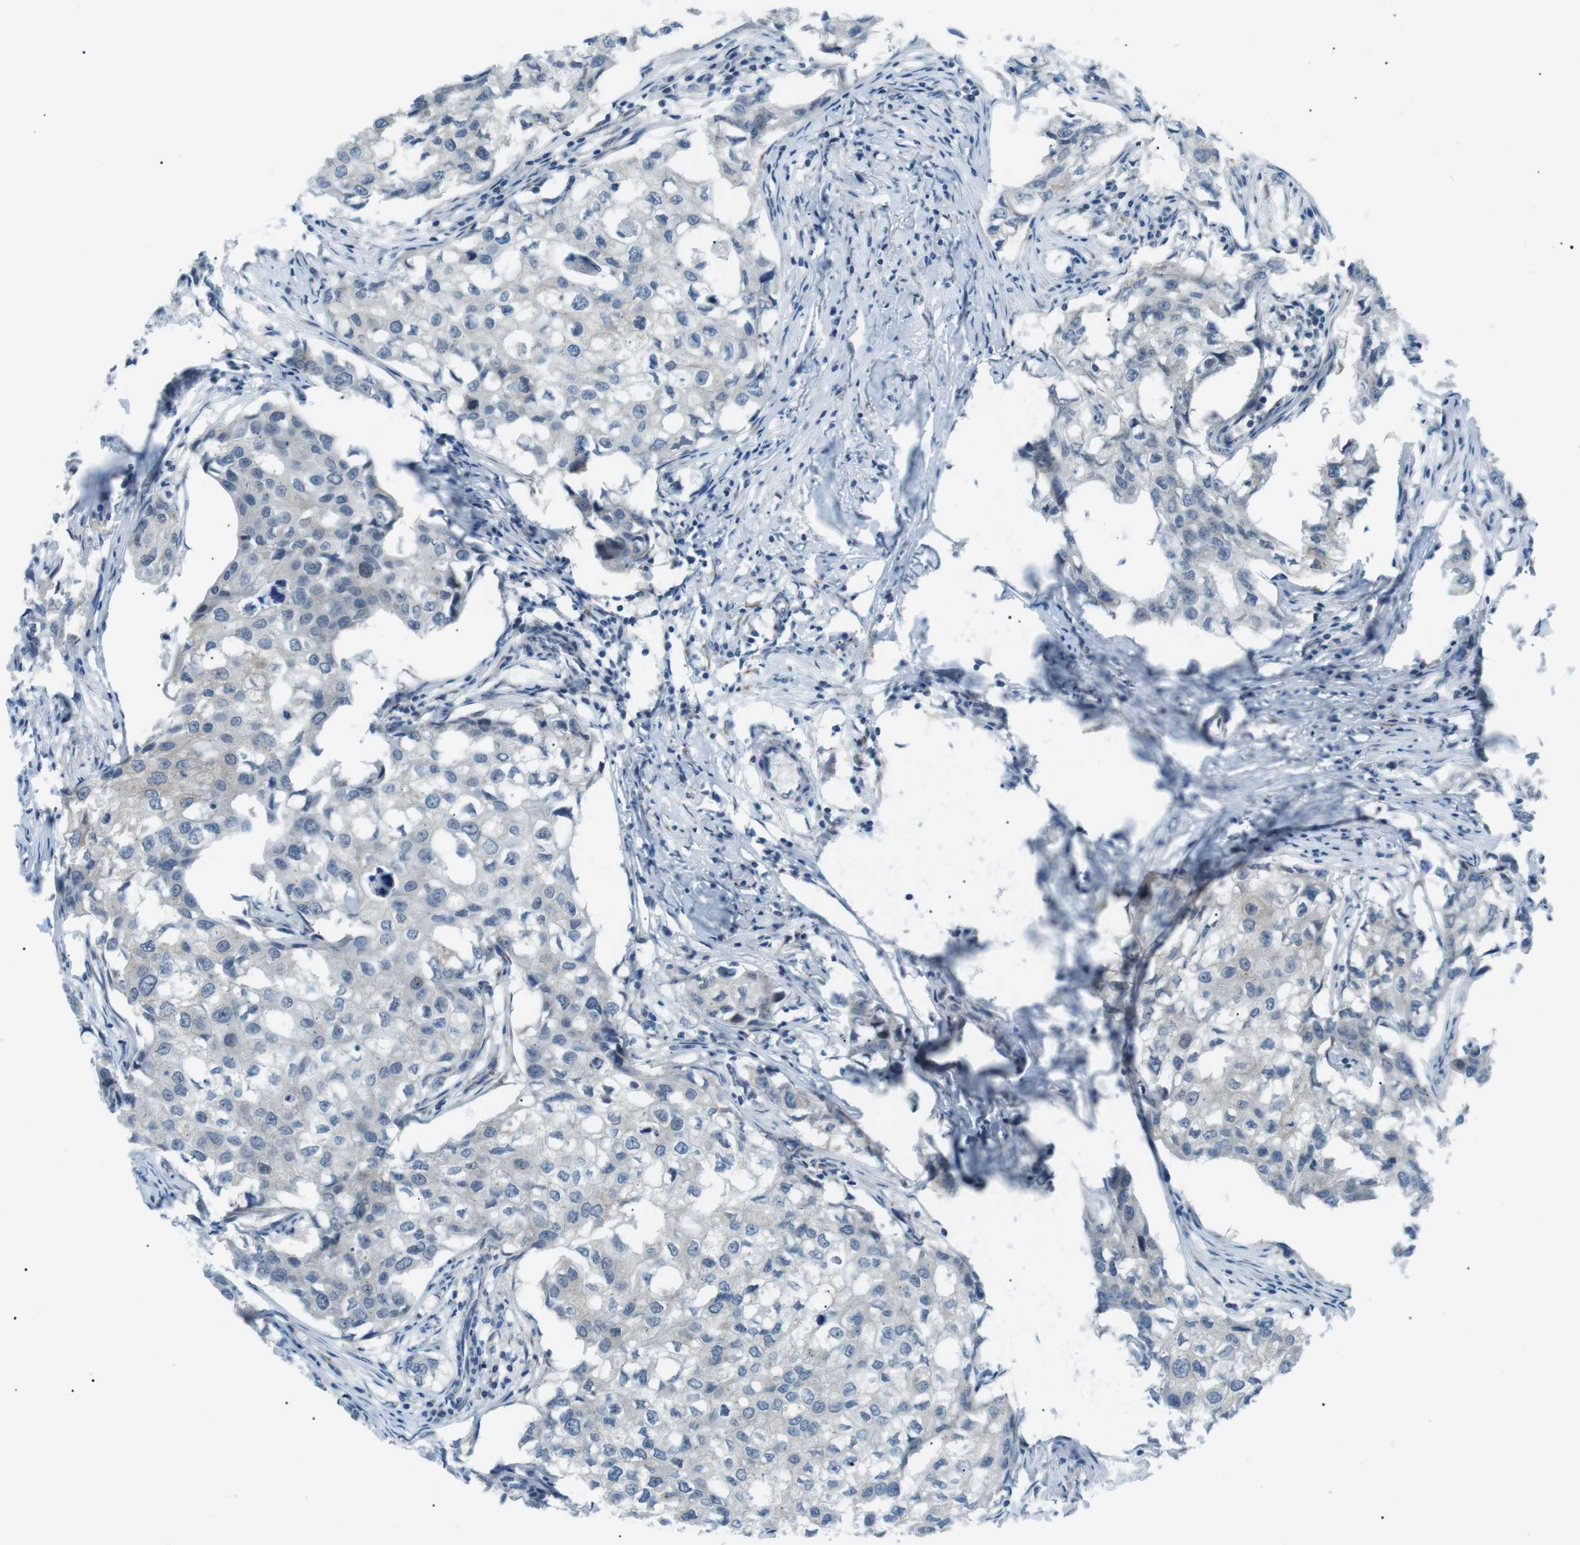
{"staining": {"intensity": "negative", "quantity": "none", "location": "none"}, "tissue": "breast cancer", "cell_type": "Tumor cells", "image_type": "cancer", "snomed": [{"axis": "morphology", "description": "Duct carcinoma"}, {"axis": "topography", "description": "Breast"}], "caption": "An image of human breast cancer (intraductal carcinoma) is negative for staining in tumor cells.", "gene": "ARID5B", "patient": {"sex": "female", "age": 27}}